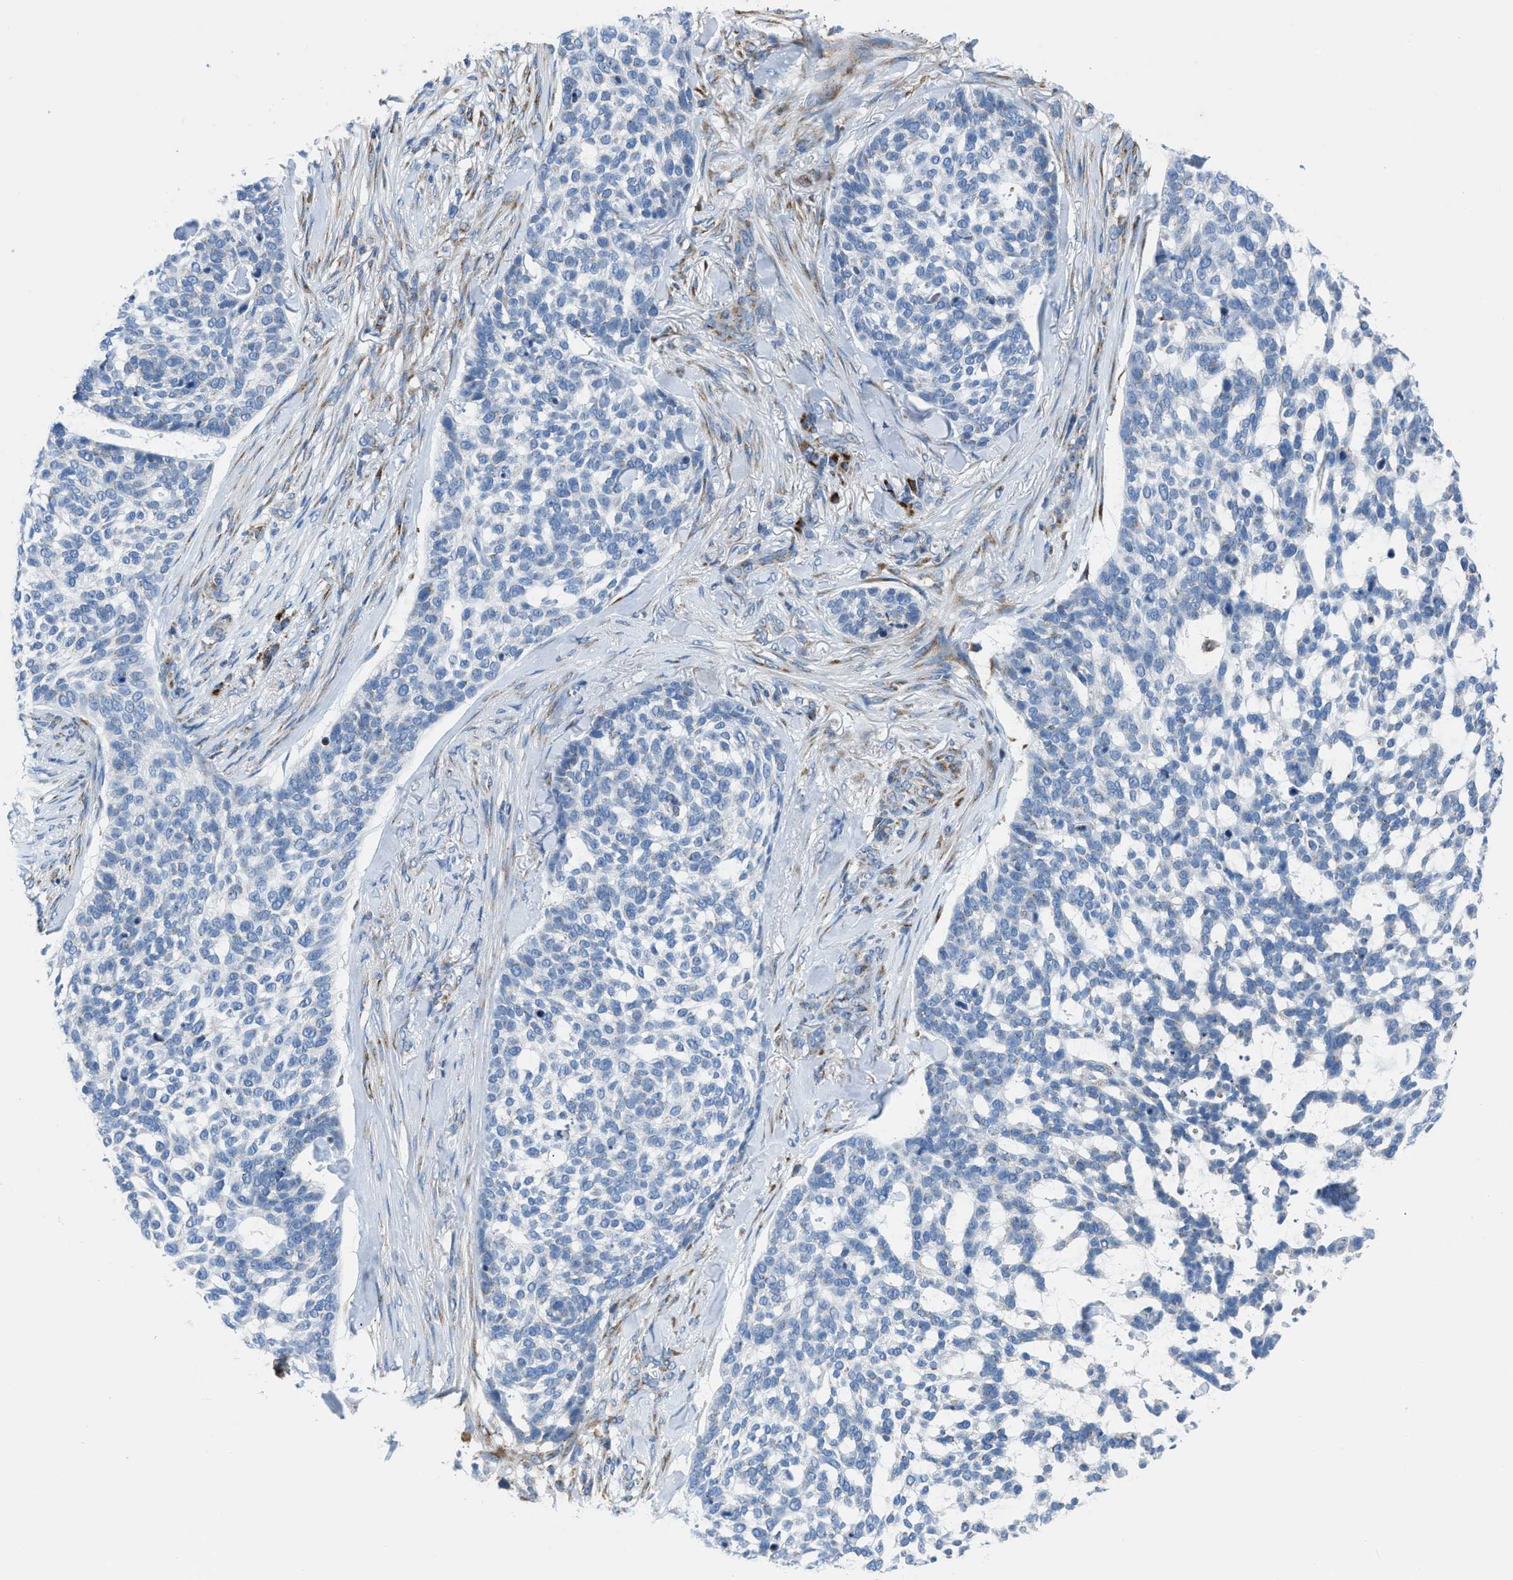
{"staining": {"intensity": "negative", "quantity": "none", "location": "none"}, "tissue": "skin cancer", "cell_type": "Tumor cells", "image_type": "cancer", "snomed": [{"axis": "morphology", "description": "Basal cell carcinoma"}, {"axis": "topography", "description": "Skin"}], "caption": "IHC micrograph of neoplastic tissue: human skin basal cell carcinoma stained with DAB (3,3'-diaminobenzidine) shows no significant protein positivity in tumor cells. (DAB (3,3'-diaminobenzidine) immunohistochemistry visualized using brightfield microscopy, high magnification).", "gene": "ETFB", "patient": {"sex": "female", "age": 64}}